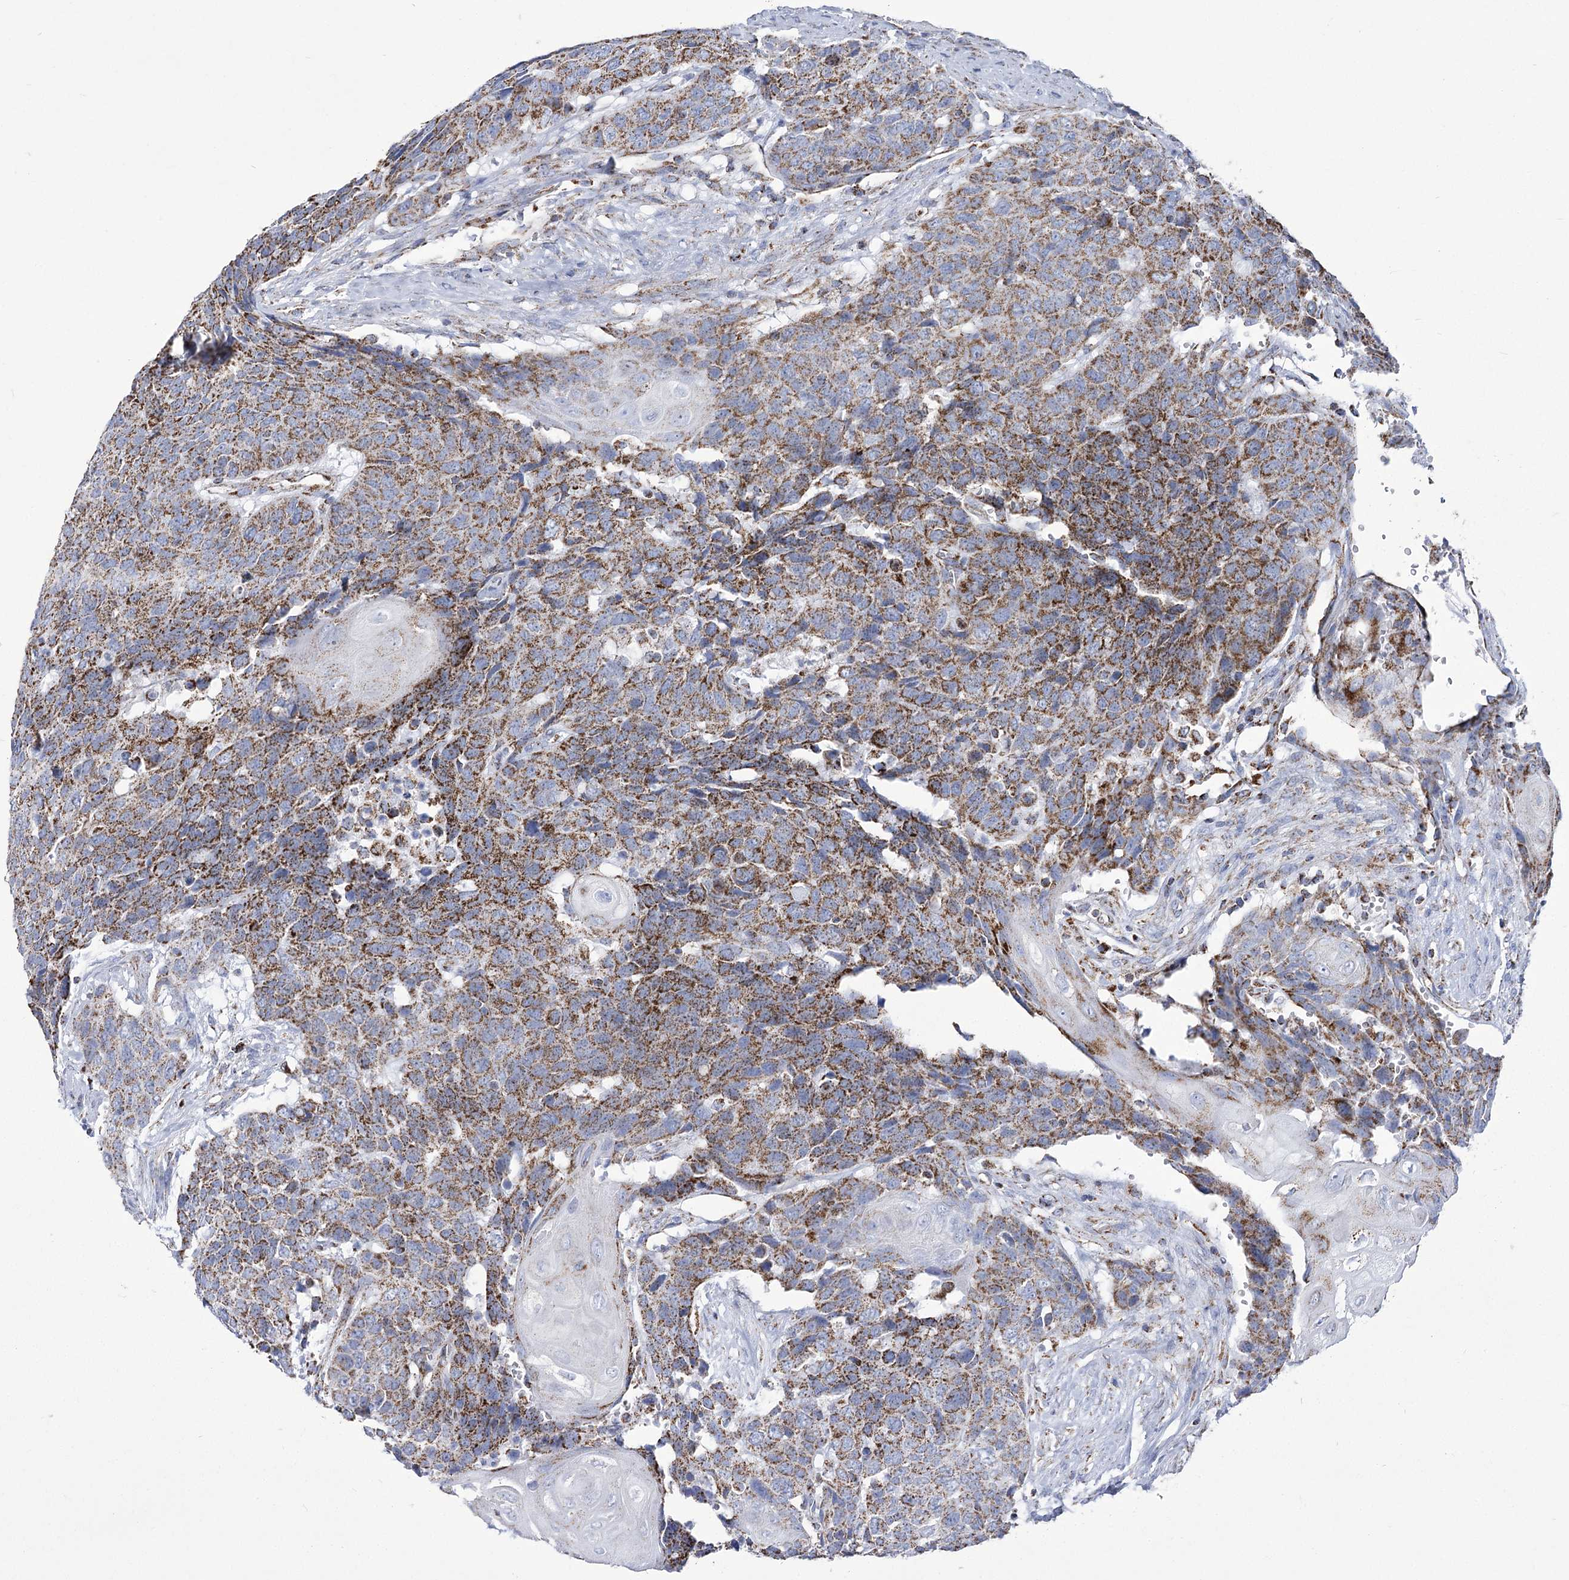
{"staining": {"intensity": "strong", "quantity": ">75%", "location": "cytoplasmic/membranous"}, "tissue": "head and neck cancer", "cell_type": "Tumor cells", "image_type": "cancer", "snomed": [{"axis": "morphology", "description": "Squamous cell carcinoma, NOS"}, {"axis": "topography", "description": "Head-Neck"}], "caption": "Strong cytoplasmic/membranous expression is seen in about >75% of tumor cells in head and neck squamous cell carcinoma.", "gene": "PDHB", "patient": {"sex": "male", "age": 66}}